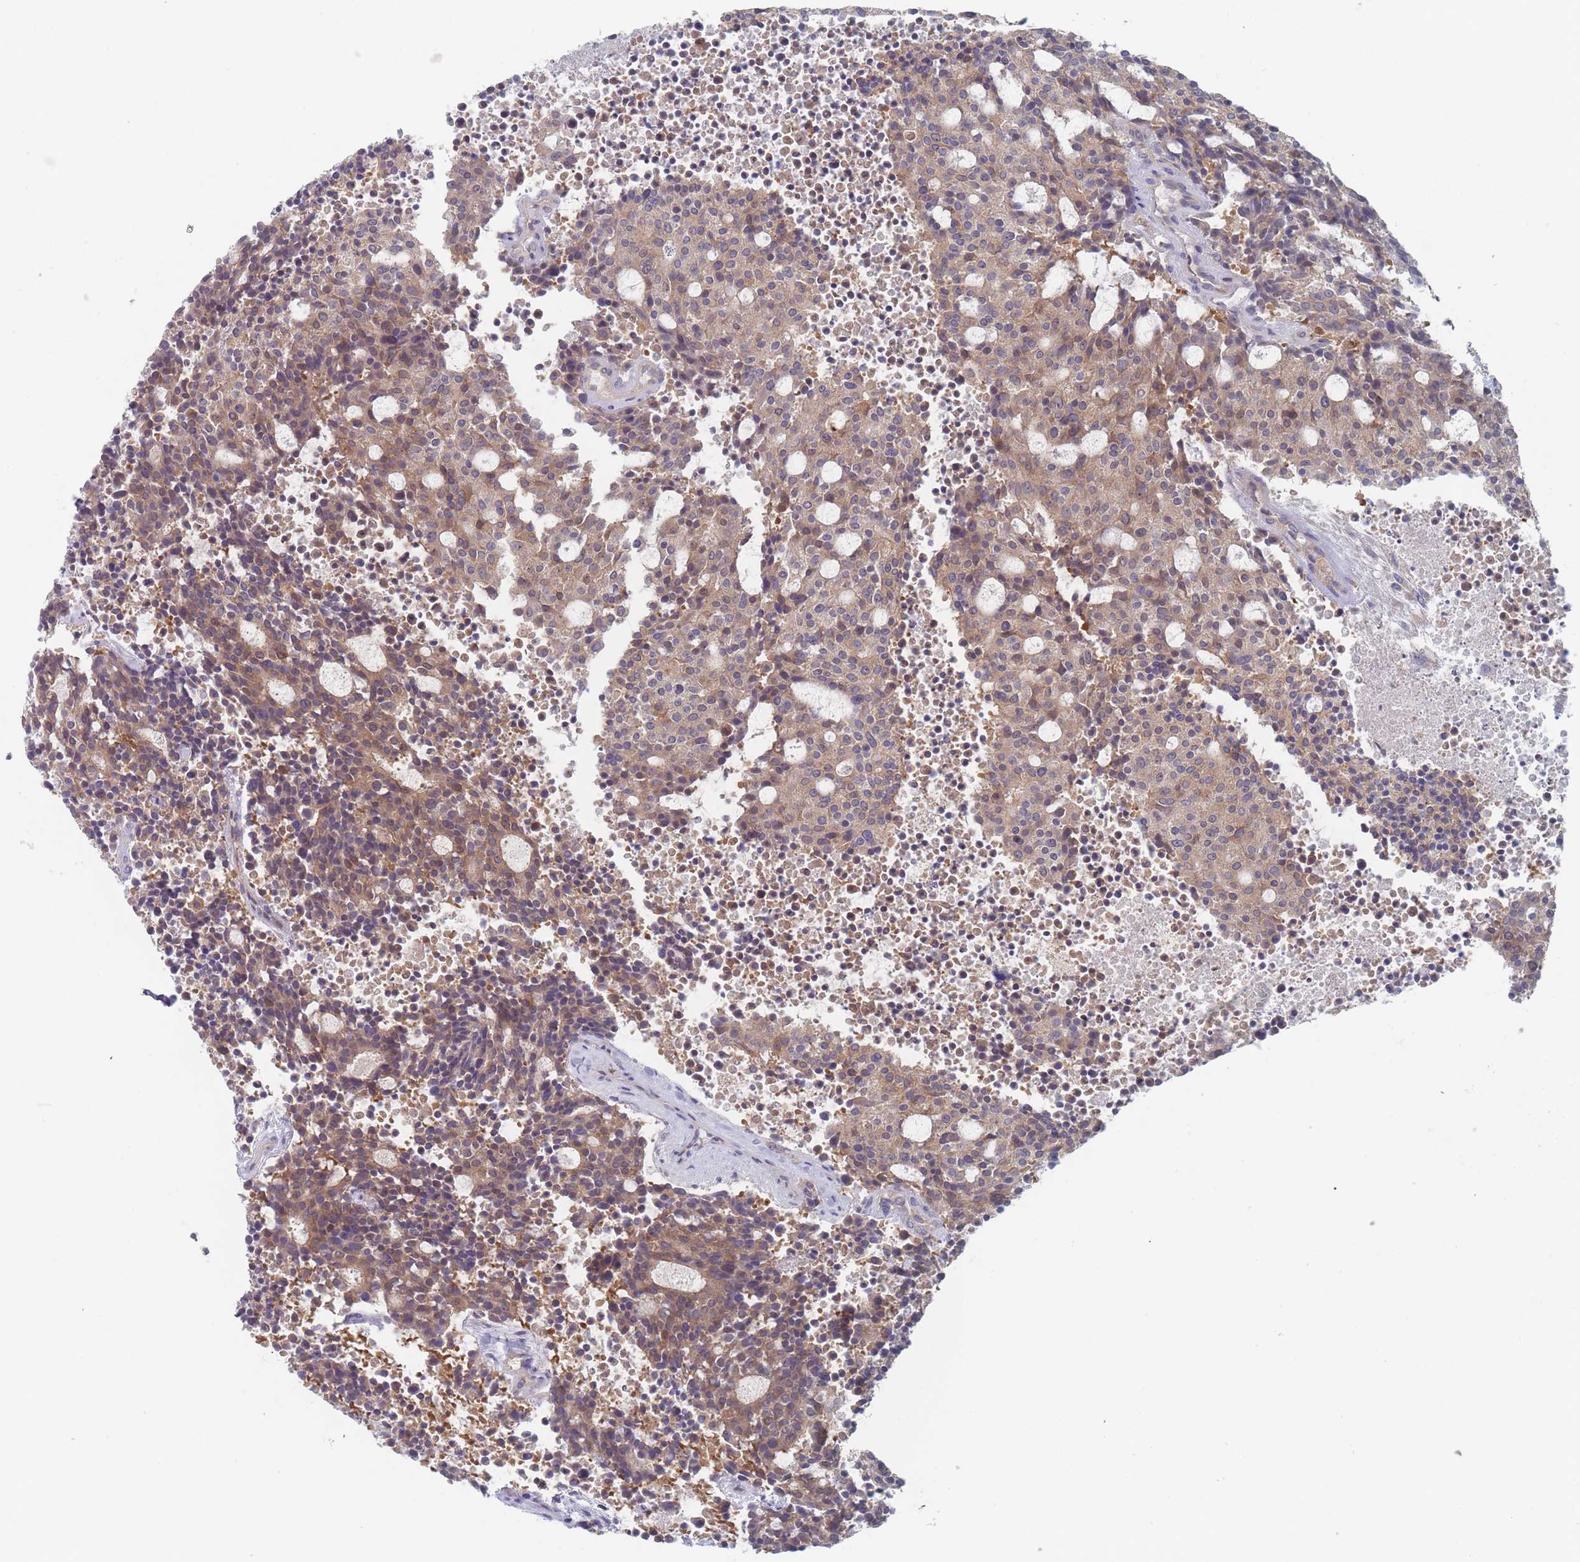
{"staining": {"intensity": "moderate", "quantity": ">75%", "location": "cytoplasmic/membranous"}, "tissue": "carcinoid", "cell_type": "Tumor cells", "image_type": "cancer", "snomed": [{"axis": "morphology", "description": "Carcinoid, malignant, NOS"}, {"axis": "topography", "description": "Pancreas"}], "caption": "Carcinoid (malignant) stained with DAB (3,3'-diaminobenzidine) immunohistochemistry shows medium levels of moderate cytoplasmic/membranous expression in approximately >75% of tumor cells. (Stains: DAB in brown, nuclei in blue, Microscopy: brightfield microscopy at high magnification).", "gene": "EFCC1", "patient": {"sex": "female", "age": 54}}